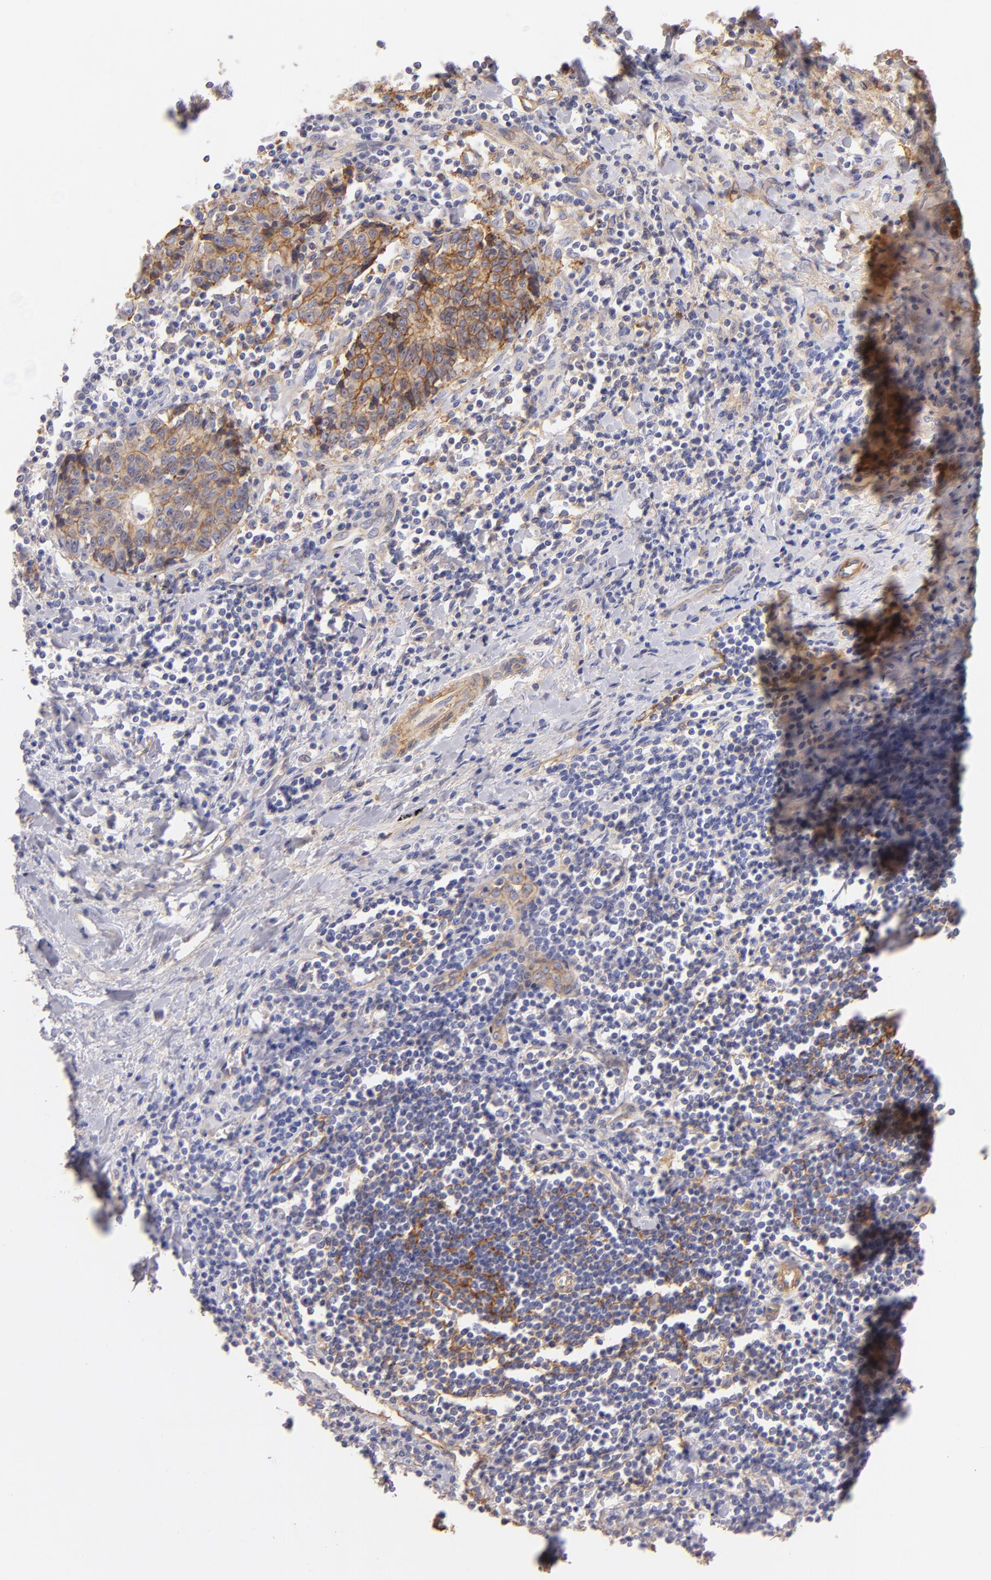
{"staining": {"intensity": "moderate", "quantity": "25%-75%", "location": "cytoplasmic/membranous"}, "tissue": "liver cancer", "cell_type": "Tumor cells", "image_type": "cancer", "snomed": [{"axis": "morphology", "description": "Cholangiocarcinoma"}, {"axis": "topography", "description": "Liver"}], "caption": "Liver cholangiocarcinoma stained with immunohistochemistry (IHC) demonstrates moderate cytoplasmic/membranous staining in about 25%-75% of tumor cells.", "gene": "CD151", "patient": {"sex": "male", "age": 57}}